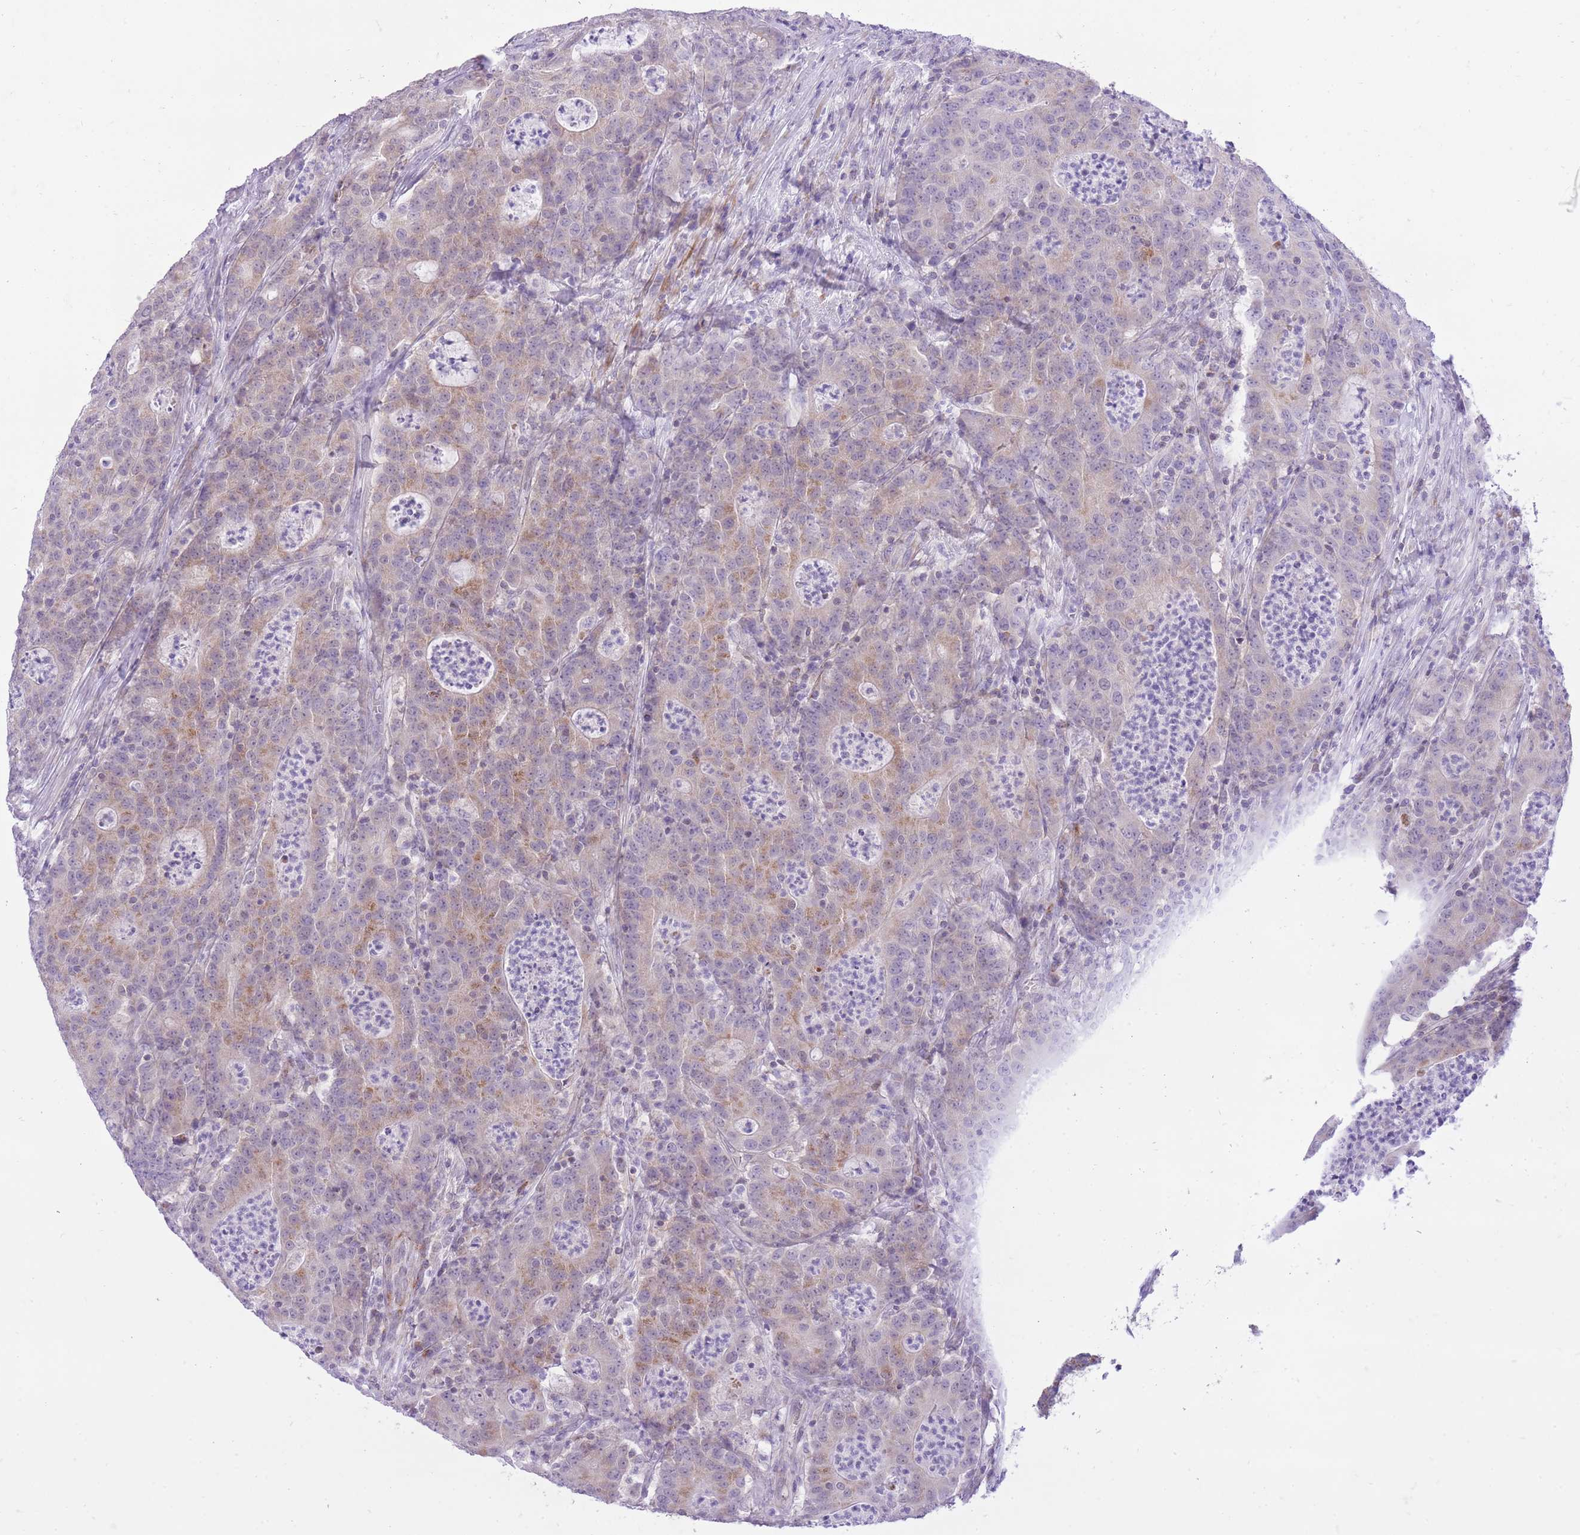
{"staining": {"intensity": "moderate", "quantity": "<25%", "location": "cytoplasmic/membranous"}, "tissue": "colorectal cancer", "cell_type": "Tumor cells", "image_type": "cancer", "snomed": [{"axis": "morphology", "description": "Adenocarcinoma, NOS"}, {"axis": "topography", "description": "Colon"}], "caption": "Adenocarcinoma (colorectal) was stained to show a protein in brown. There is low levels of moderate cytoplasmic/membranous staining in about <25% of tumor cells. Ihc stains the protein of interest in brown and the nuclei are stained blue.", "gene": "DENND2D", "patient": {"sex": "male", "age": 83}}